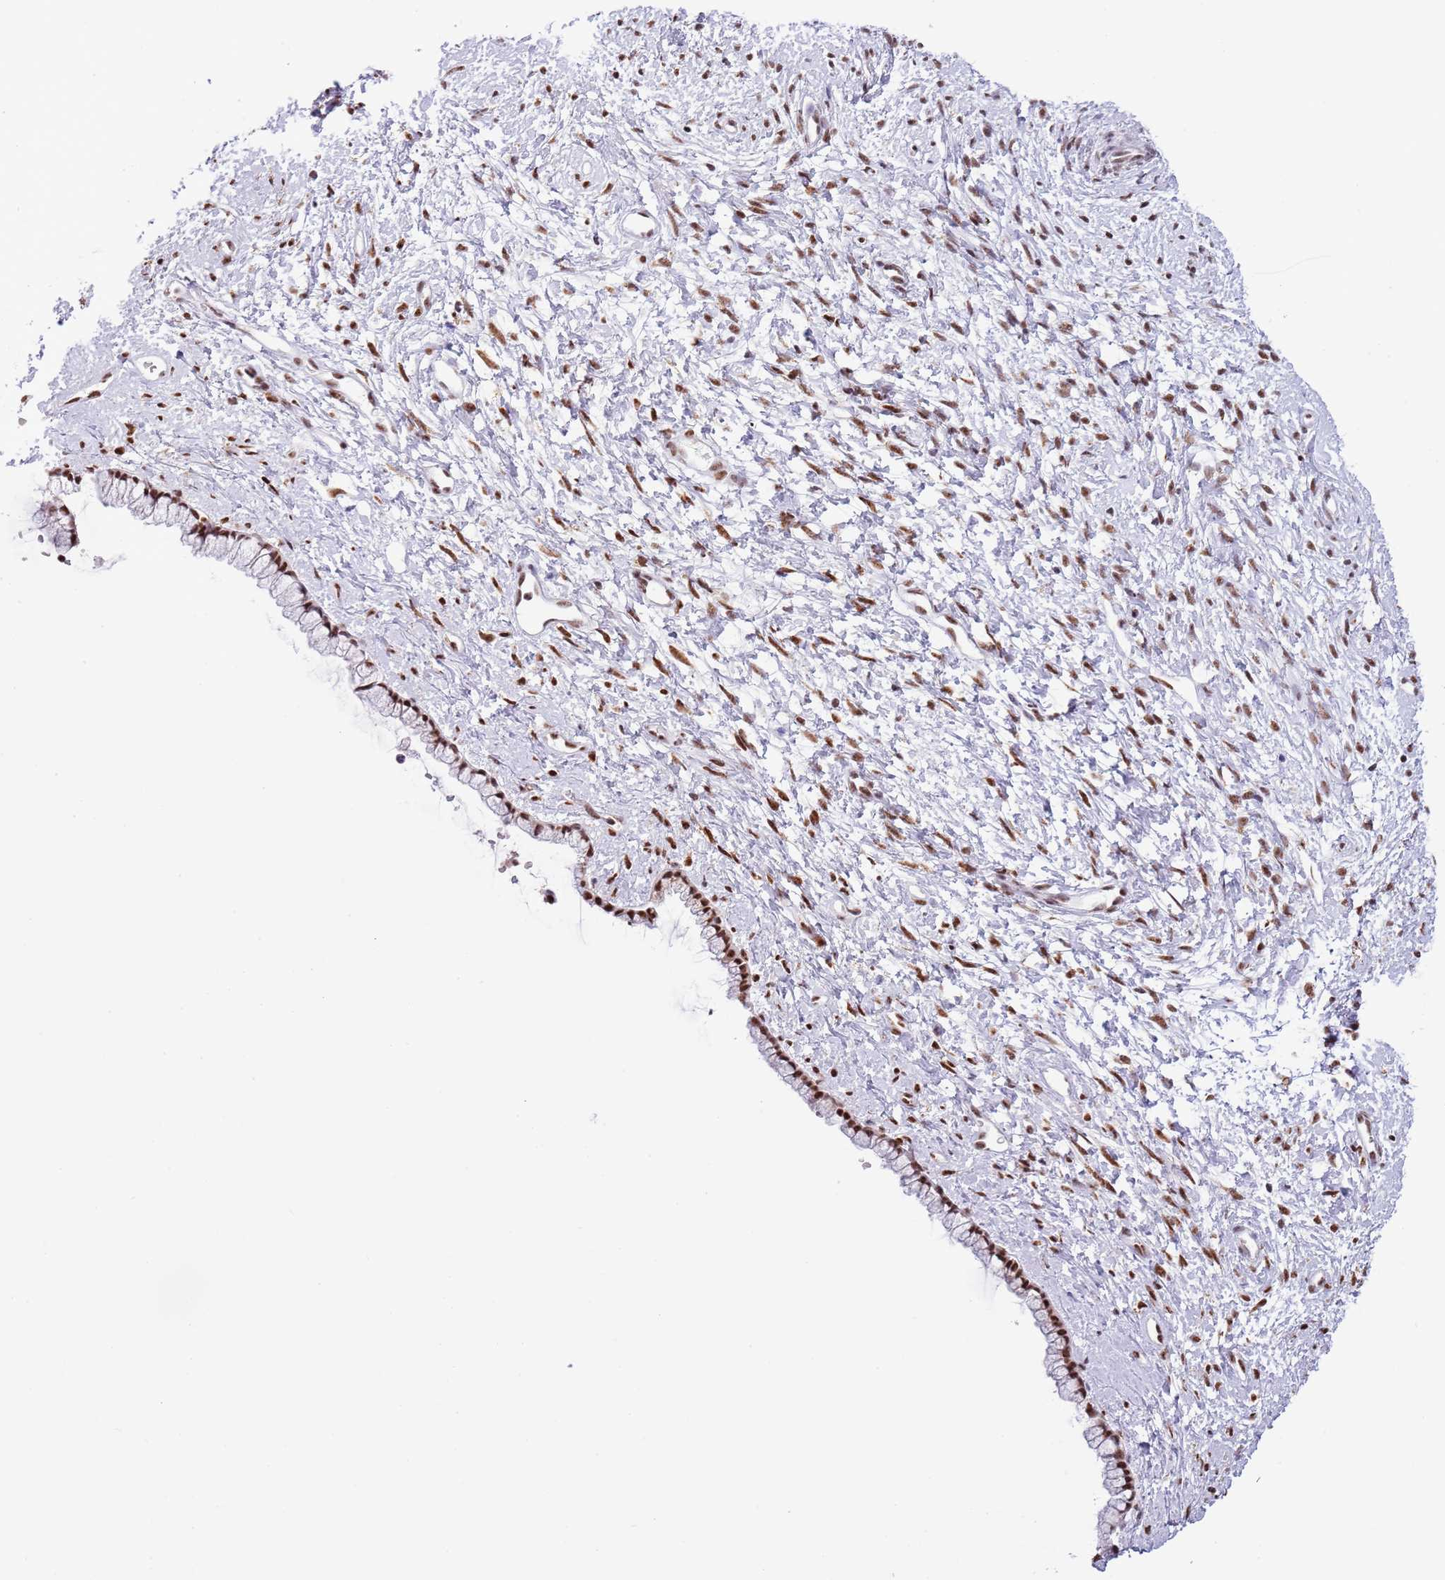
{"staining": {"intensity": "strong", "quantity": ">75%", "location": "nuclear"}, "tissue": "cervix", "cell_type": "Glandular cells", "image_type": "normal", "snomed": [{"axis": "morphology", "description": "Normal tissue, NOS"}, {"axis": "topography", "description": "Cervix"}], "caption": "Immunohistochemistry micrograph of benign cervix: cervix stained using immunohistochemistry reveals high levels of strong protein expression localized specifically in the nuclear of glandular cells, appearing as a nuclear brown color.", "gene": "SF3A2", "patient": {"sex": "female", "age": 57}}